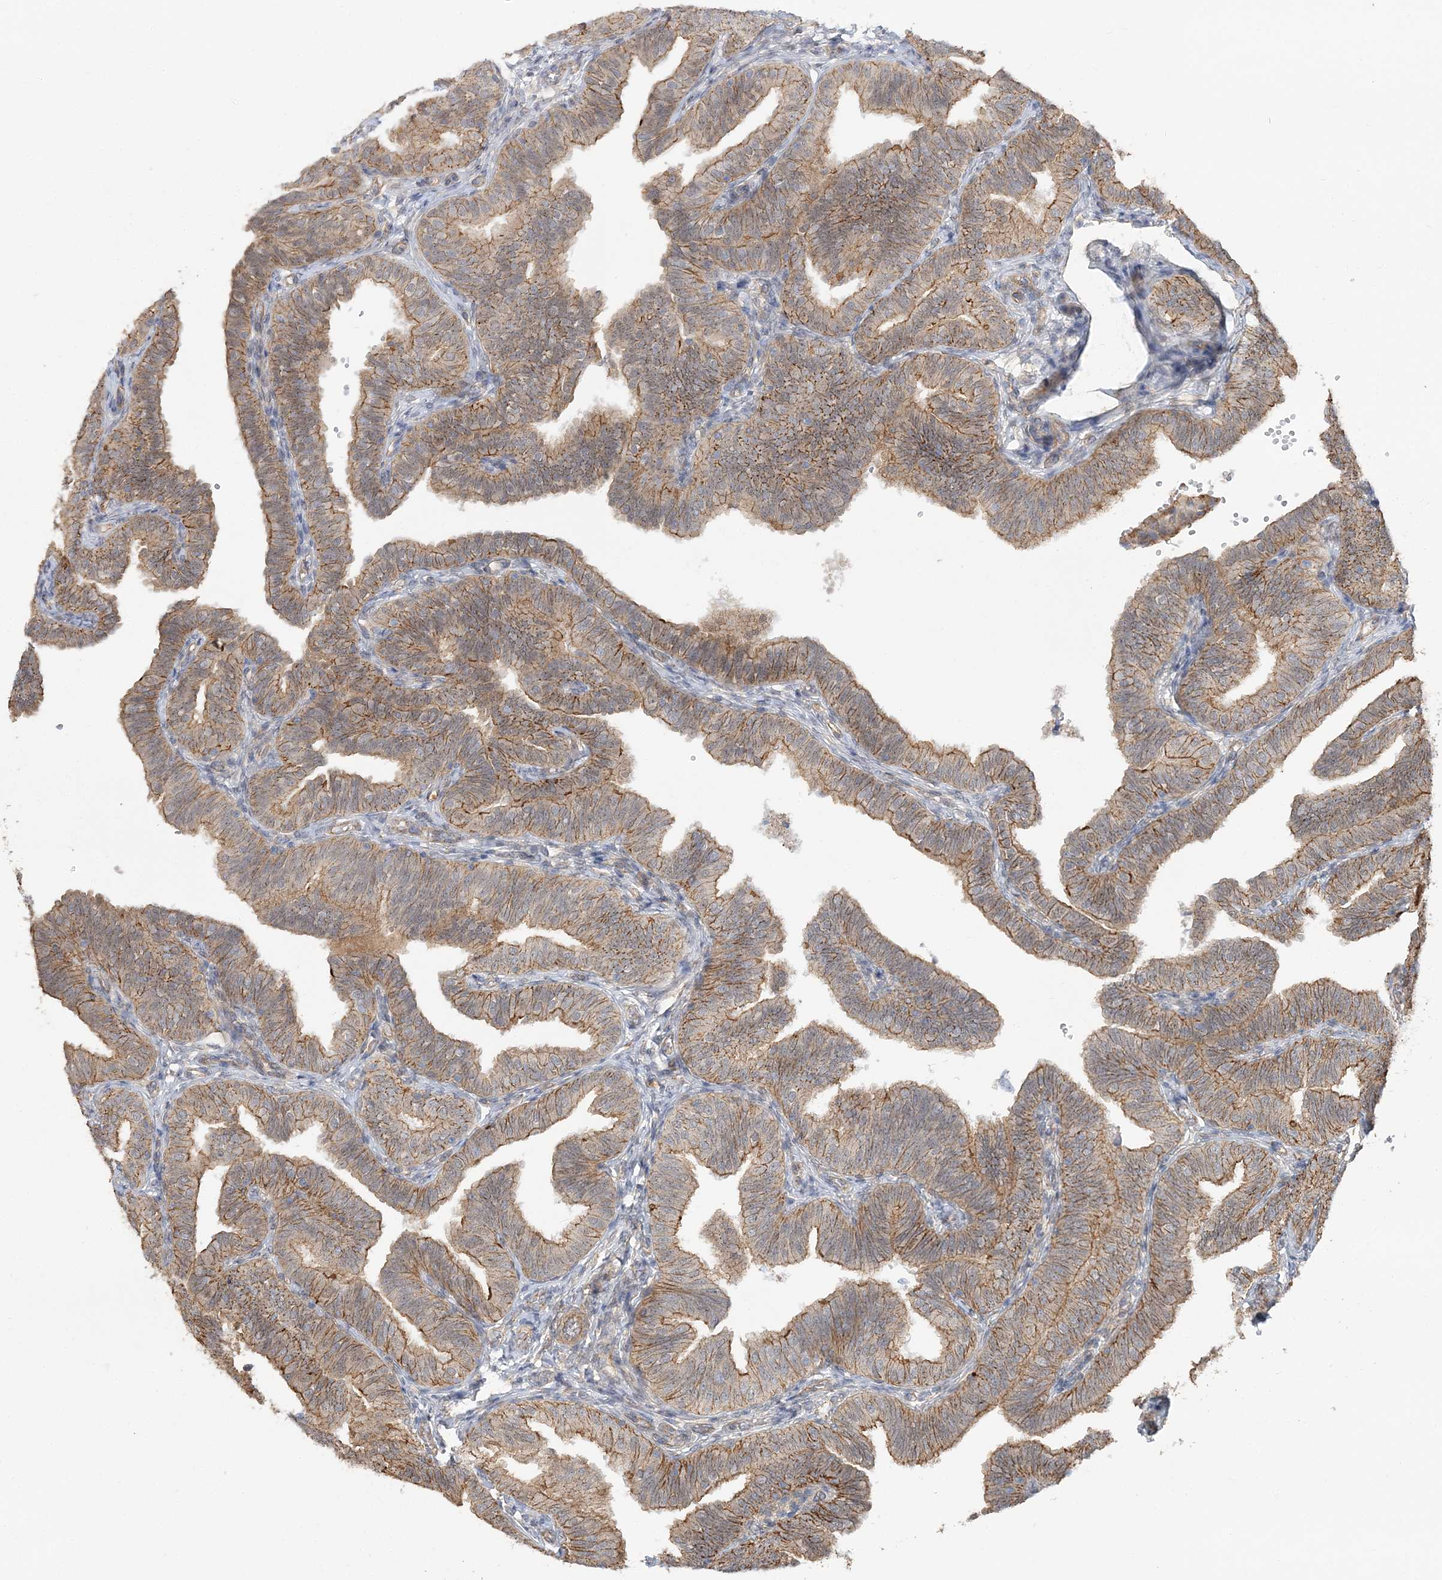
{"staining": {"intensity": "moderate", "quantity": "25%-75%", "location": "cytoplasmic/membranous"}, "tissue": "fallopian tube", "cell_type": "Glandular cells", "image_type": "normal", "snomed": [{"axis": "morphology", "description": "Normal tissue, NOS"}, {"axis": "topography", "description": "Fallopian tube"}], "caption": "Approximately 25%-75% of glandular cells in normal fallopian tube display moderate cytoplasmic/membranous protein staining as visualized by brown immunohistochemical staining.", "gene": "MAT2B", "patient": {"sex": "female", "age": 35}}